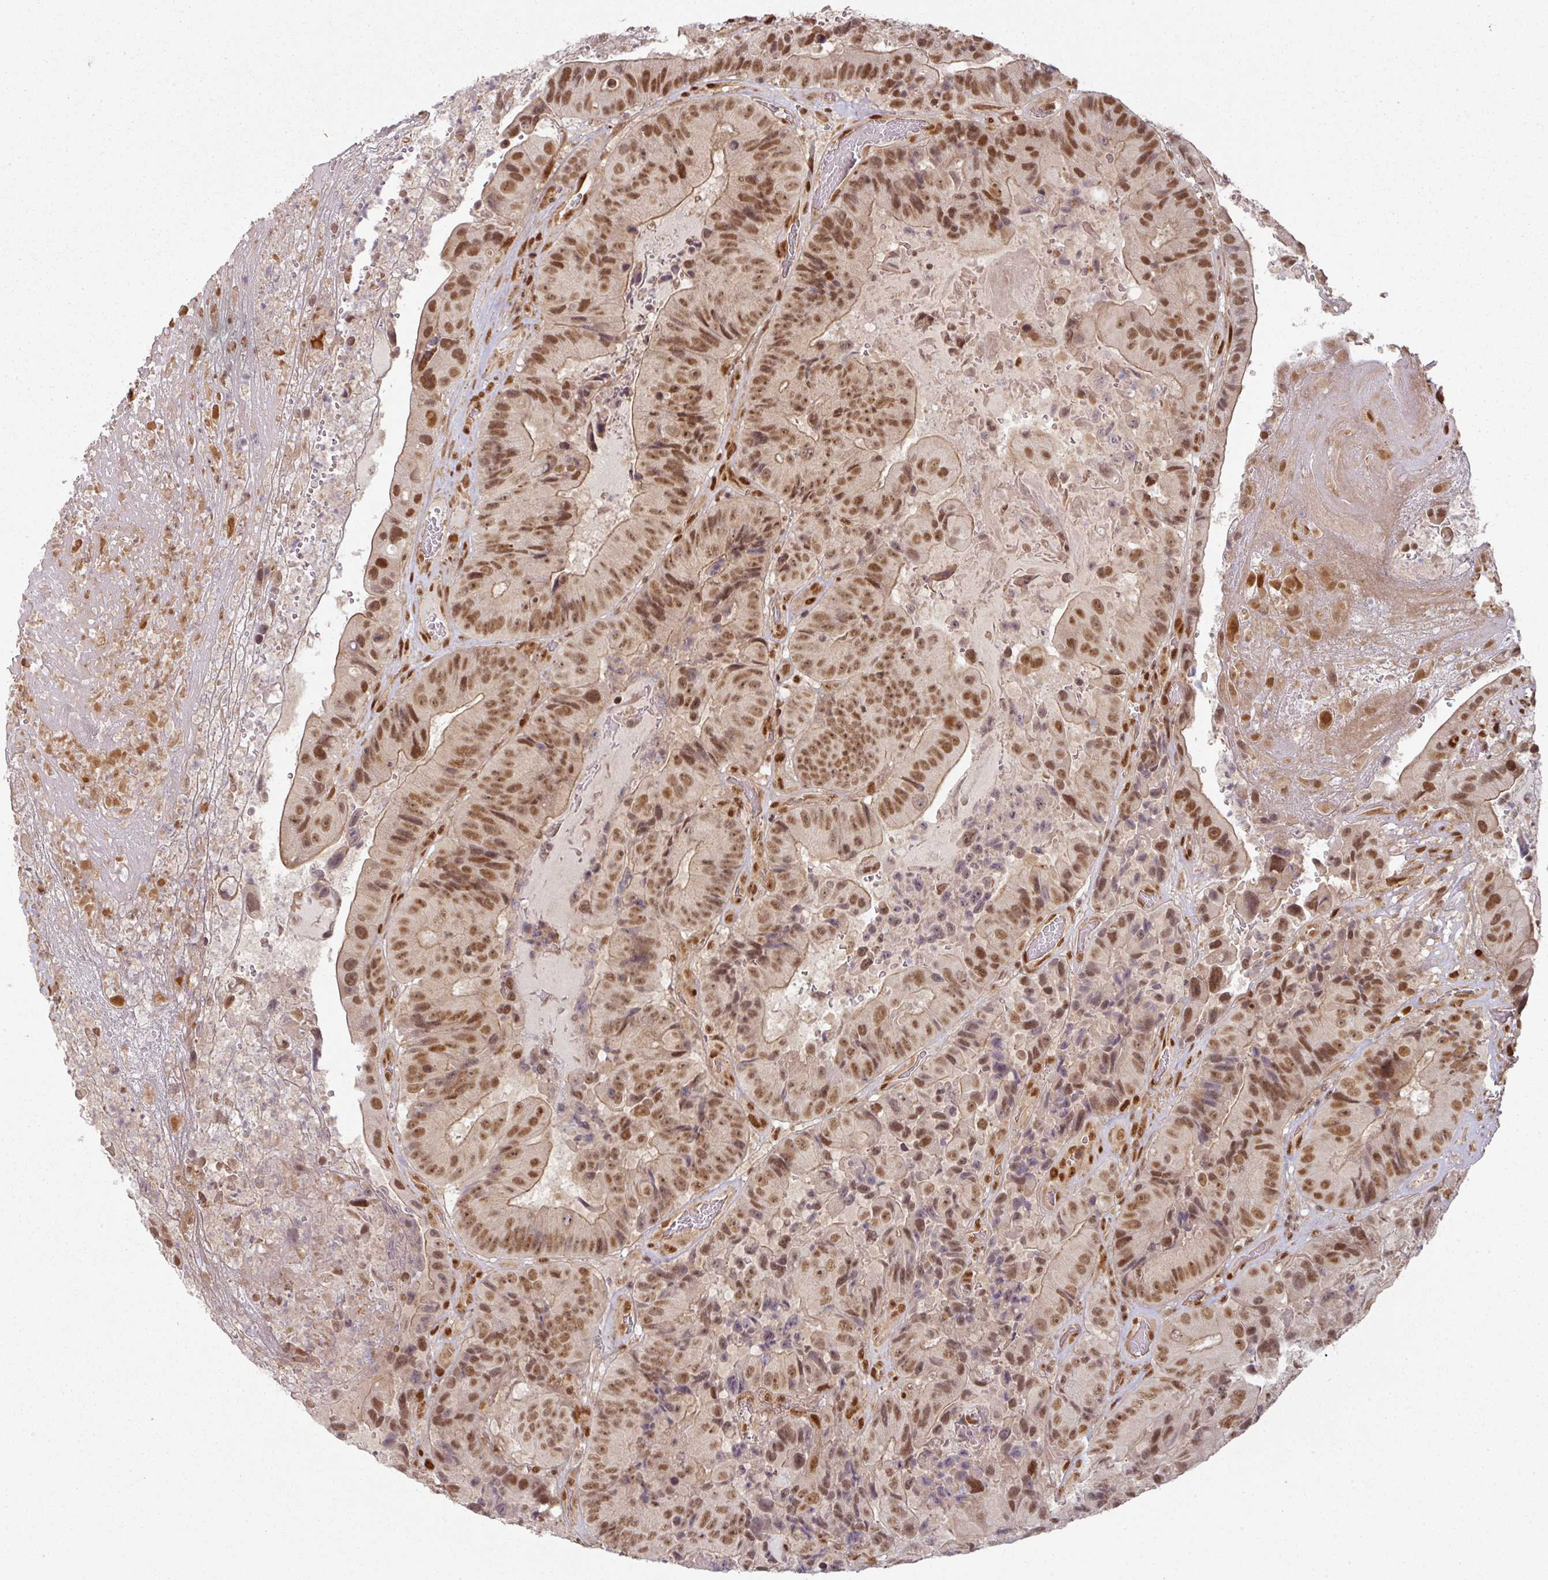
{"staining": {"intensity": "moderate", "quantity": ">75%", "location": "cytoplasmic/membranous,nuclear"}, "tissue": "colorectal cancer", "cell_type": "Tumor cells", "image_type": "cancer", "snomed": [{"axis": "morphology", "description": "Adenocarcinoma, NOS"}, {"axis": "topography", "description": "Colon"}], "caption": "Adenocarcinoma (colorectal) was stained to show a protein in brown. There is medium levels of moderate cytoplasmic/membranous and nuclear staining in about >75% of tumor cells.", "gene": "SIK3", "patient": {"sex": "female", "age": 86}}